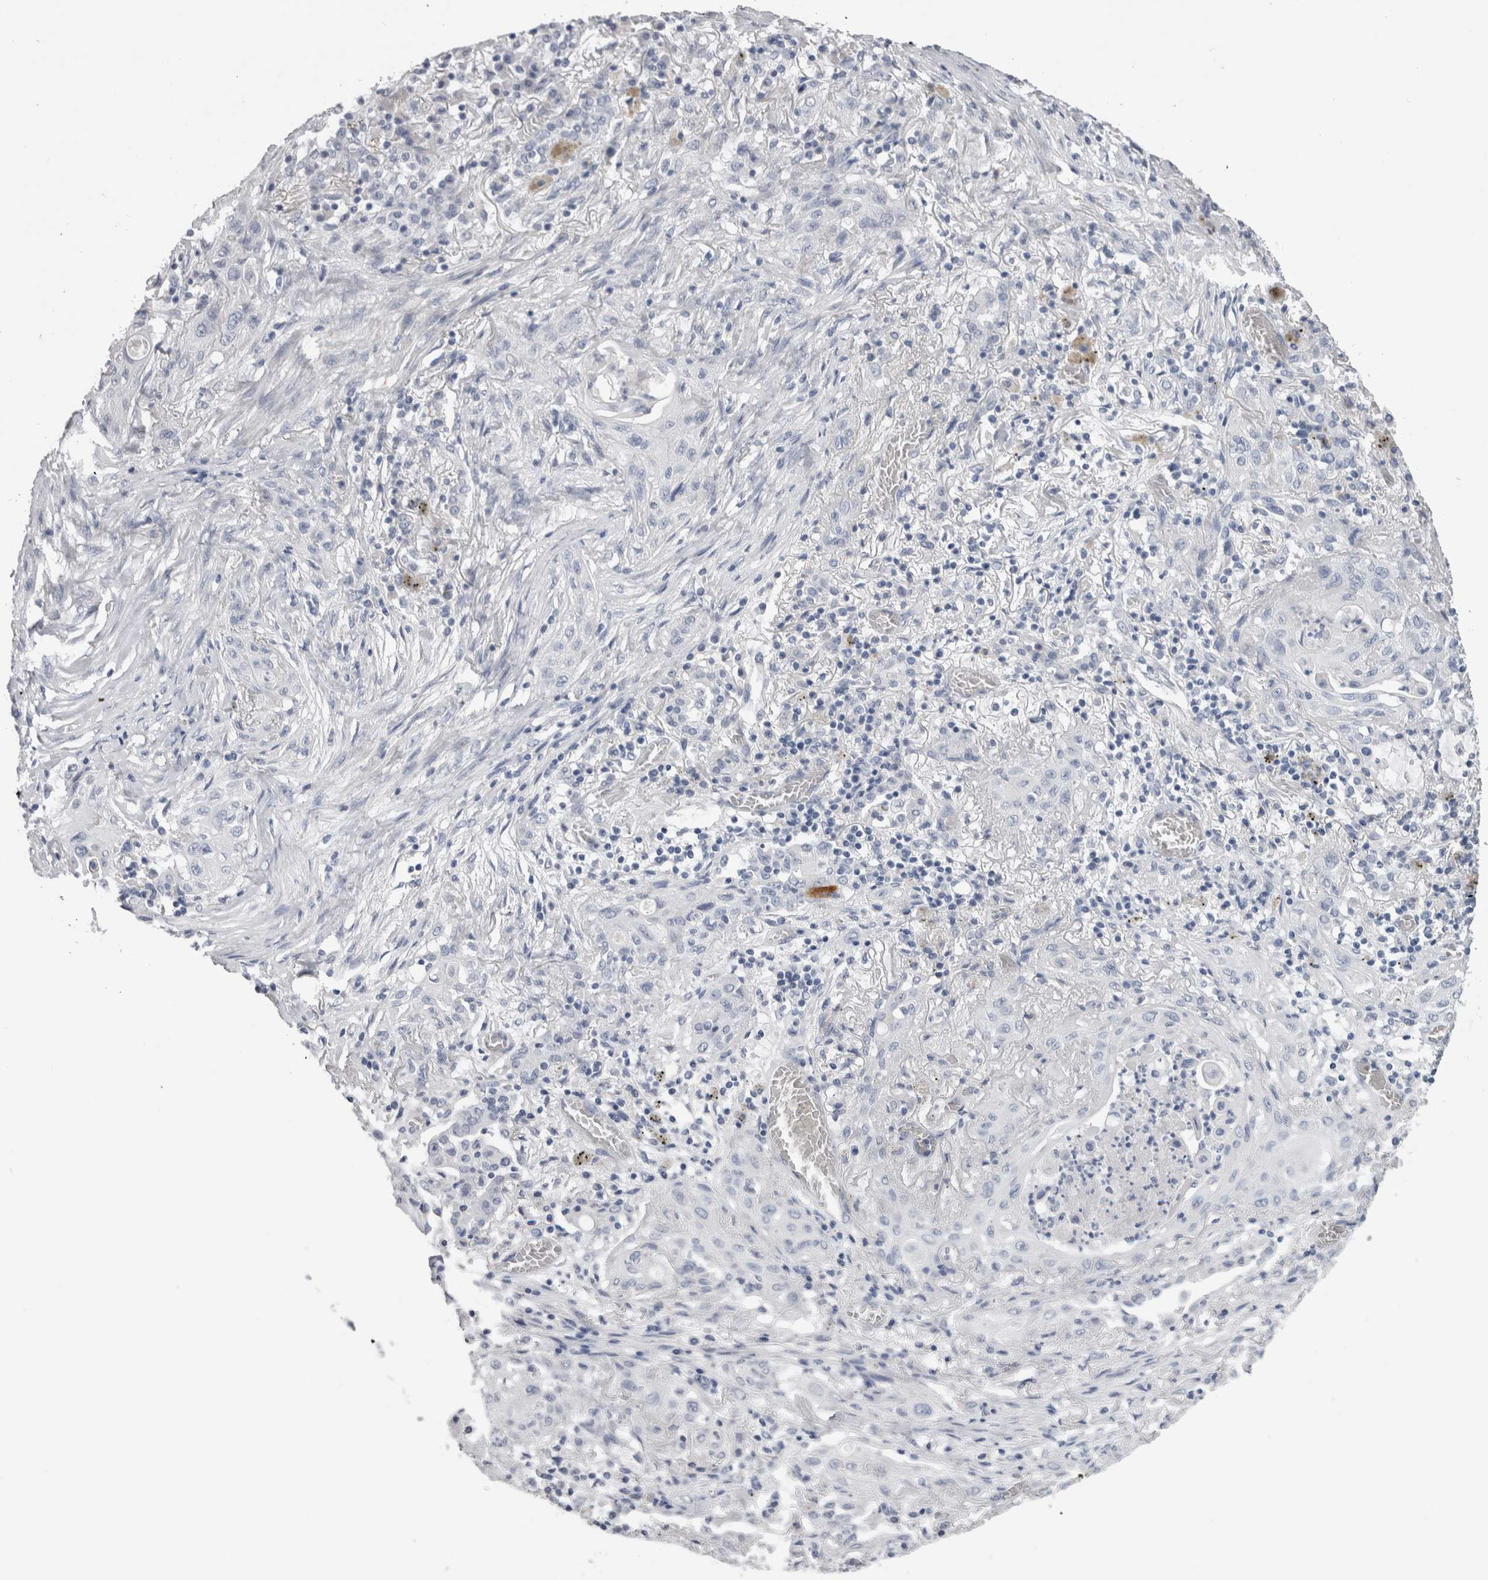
{"staining": {"intensity": "negative", "quantity": "none", "location": "none"}, "tissue": "lung cancer", "cell_type": "Tumor cells", "image_type": "cancer", "snomed": [{"axis": "morphology", "description": "Squamous cell carcinoma, NOS"}, {"axis": "topography", "description": "Lung"}], "caption": "Immunohistochemical staining of lung squamous cell carcinoma demonstrates no significant positivity in tumor cells.", "gene": "MSMB", "patient": {"sex": "female", "age": 47}}